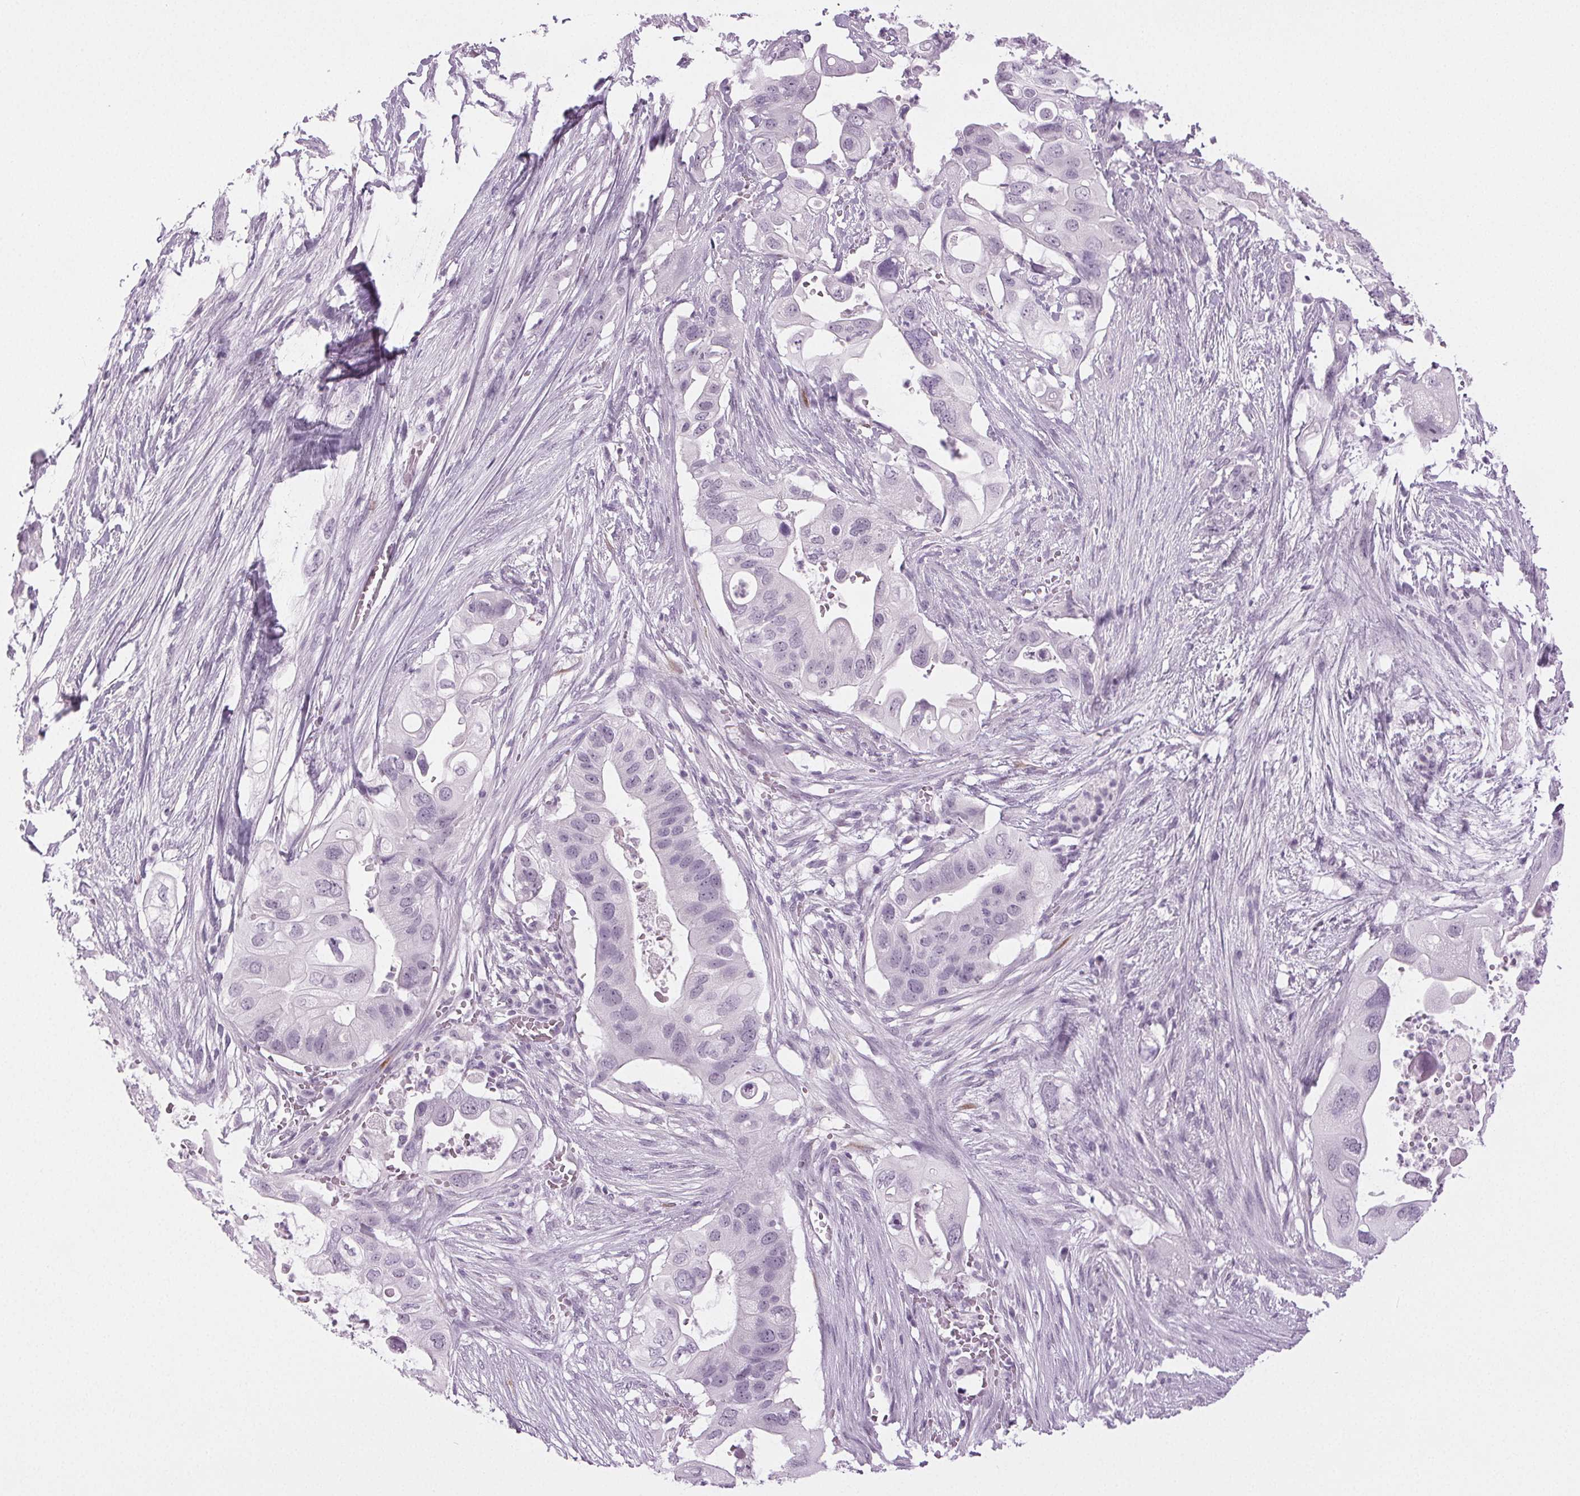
{"staining": {"intensity": "negative", "quantity": "none", "location": "none"}, "tissue": "pancreatic cancer", "cell_type": "Tumor cells", "image_type": "cancer", "snomed": [{"axis": "morphology", "description": "Adenocarcinoma, NOS"}, {"axis": "topography", "description": "Pancreas"}], "caption": "This is an immunohistochemistry (IHC) micrograph of human pancreatic cancer. There is no expression in tumor cells.", "gene": "IGF2BP1", "patient": {"sex": "female", "age": 72}}